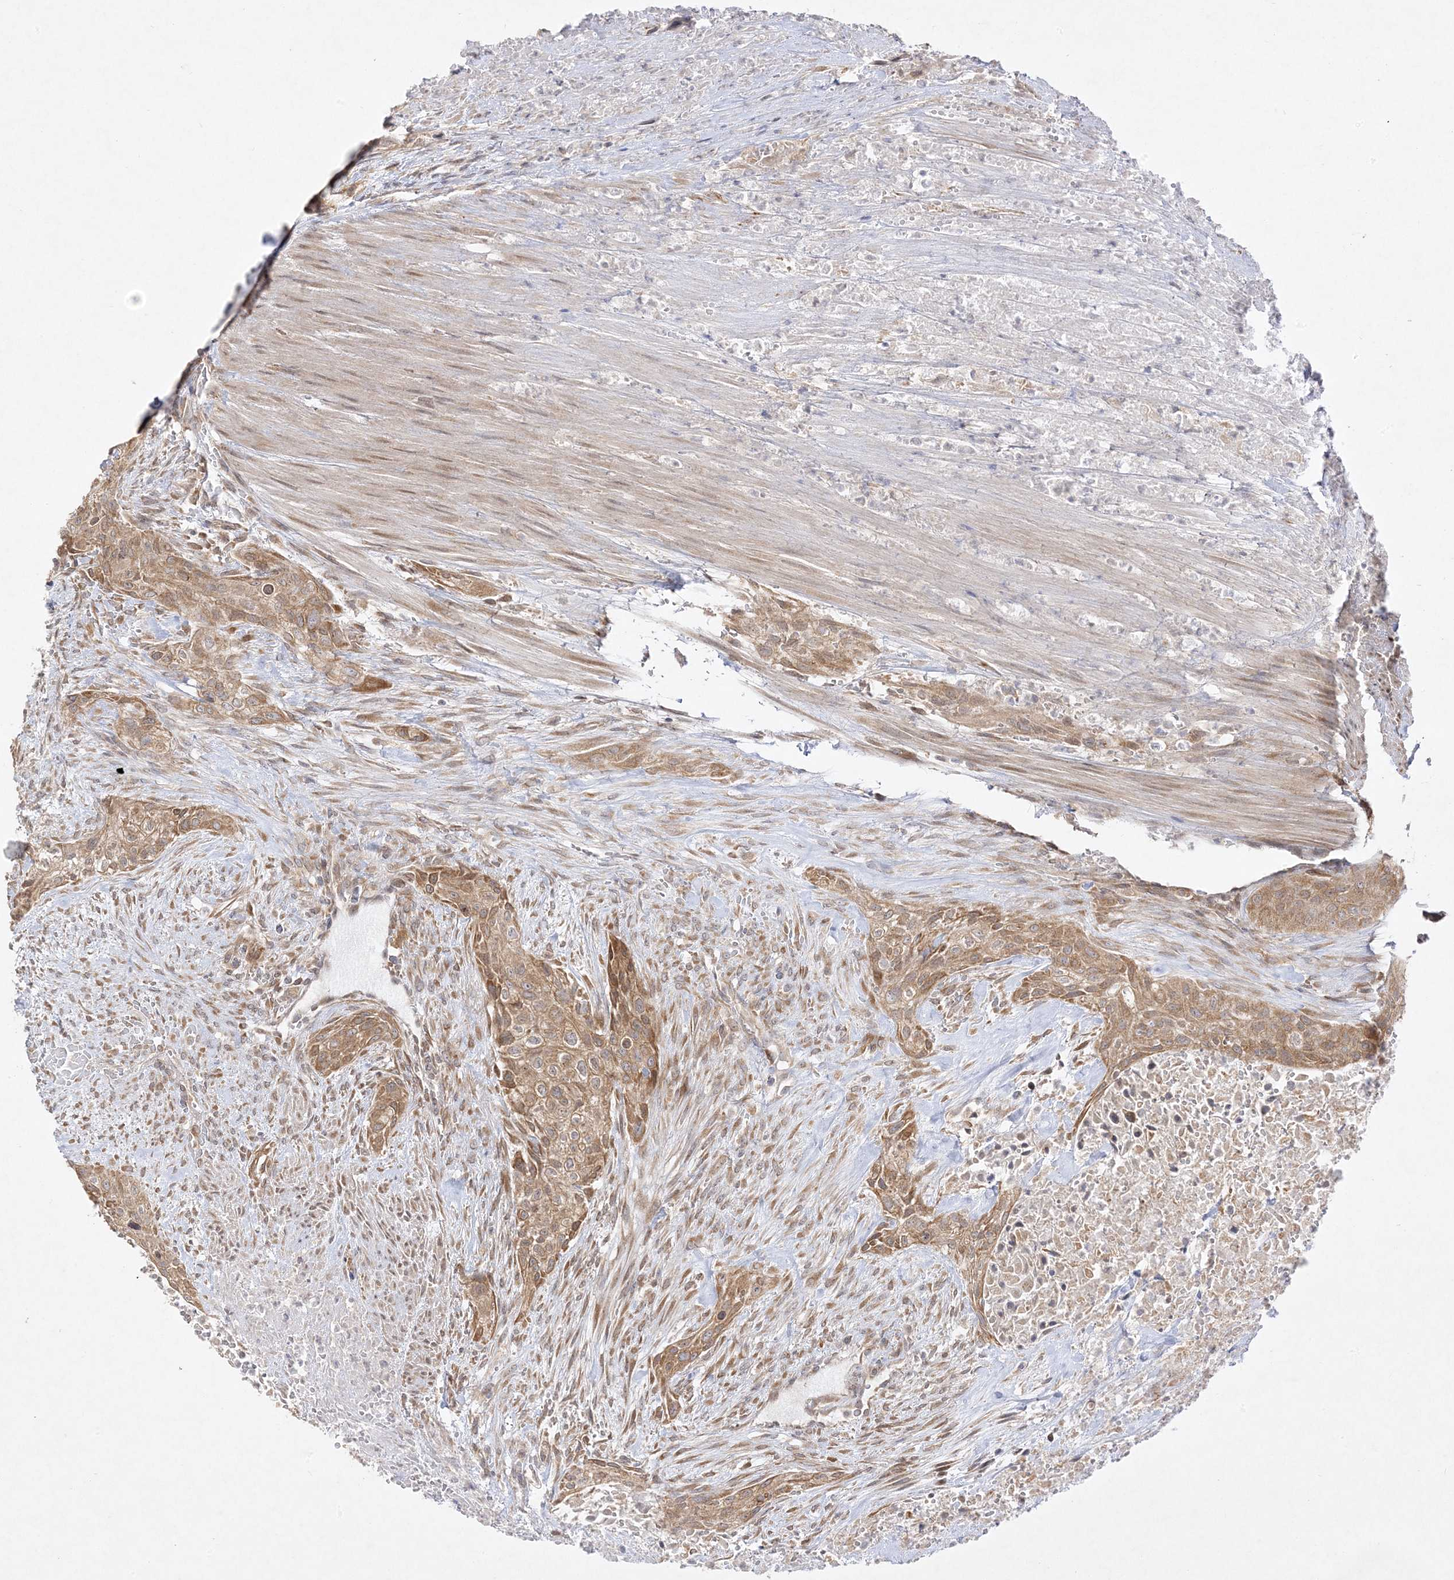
{"staining": {"intensity": "moderate", "quantity": ">75%", "location": "cytoplasmic/membranous"}, "tissue": "urothelial cancer", "cell_type": "Tumor cells", "image_type": "cancer", "snomed": [{"axis": "morphology", "description": "Urothelial carcinoma, High grade"}, {"axis": "topography", "description": "Urinary bladder"}], "caption": "Urothelial cancer stained for a protein exhibits moderate cytoplasmic/membranous positivity in tumor cells.", "gene": "C2CD2", "patient": {"sex": "male", "age": 35}}